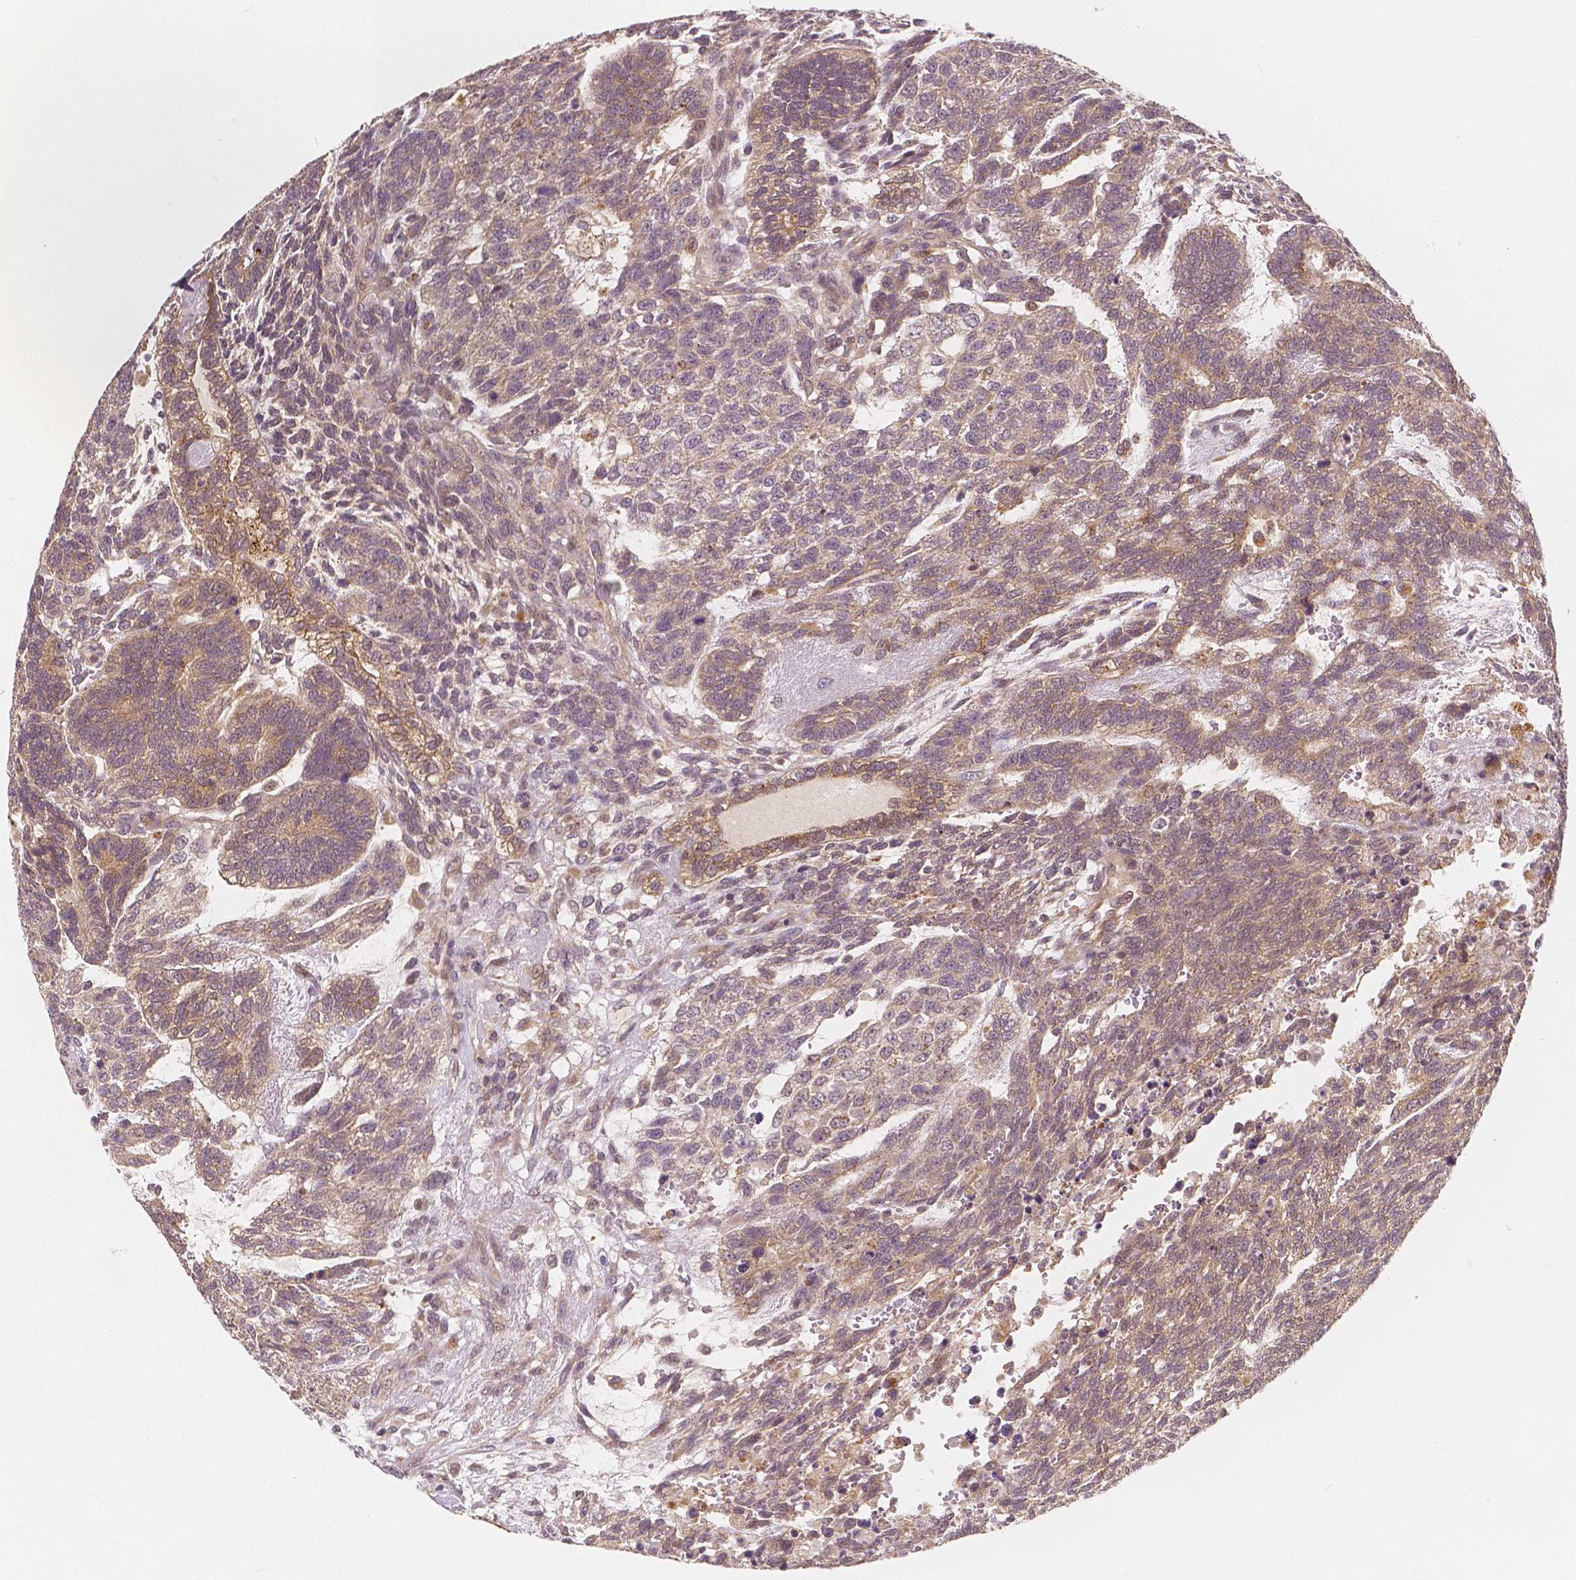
{"staining": {"intensity": "weak", "quantity": ">75%", "location": "cytoplasmic/membranous"}, "tissue": "testis cancer", "cell_type": "Tumor cells", "image_type": "cancer", "snomed": [{"axis": "morphology", "description": "Carcinoma, Embryonal, NOS"}, {"axis": "topography", "description": "Testis"}], "caption": "This histopathology image displays embryonal carcinoma (testis) stained with IHC to label a protein in brown. The cytoplasmic/membranous of tumor cells show weak positivity for the protein. Nuclei are counter-stained blue.", "gene": "SNX12", "patient": {"sex": "male", "age": 23}}